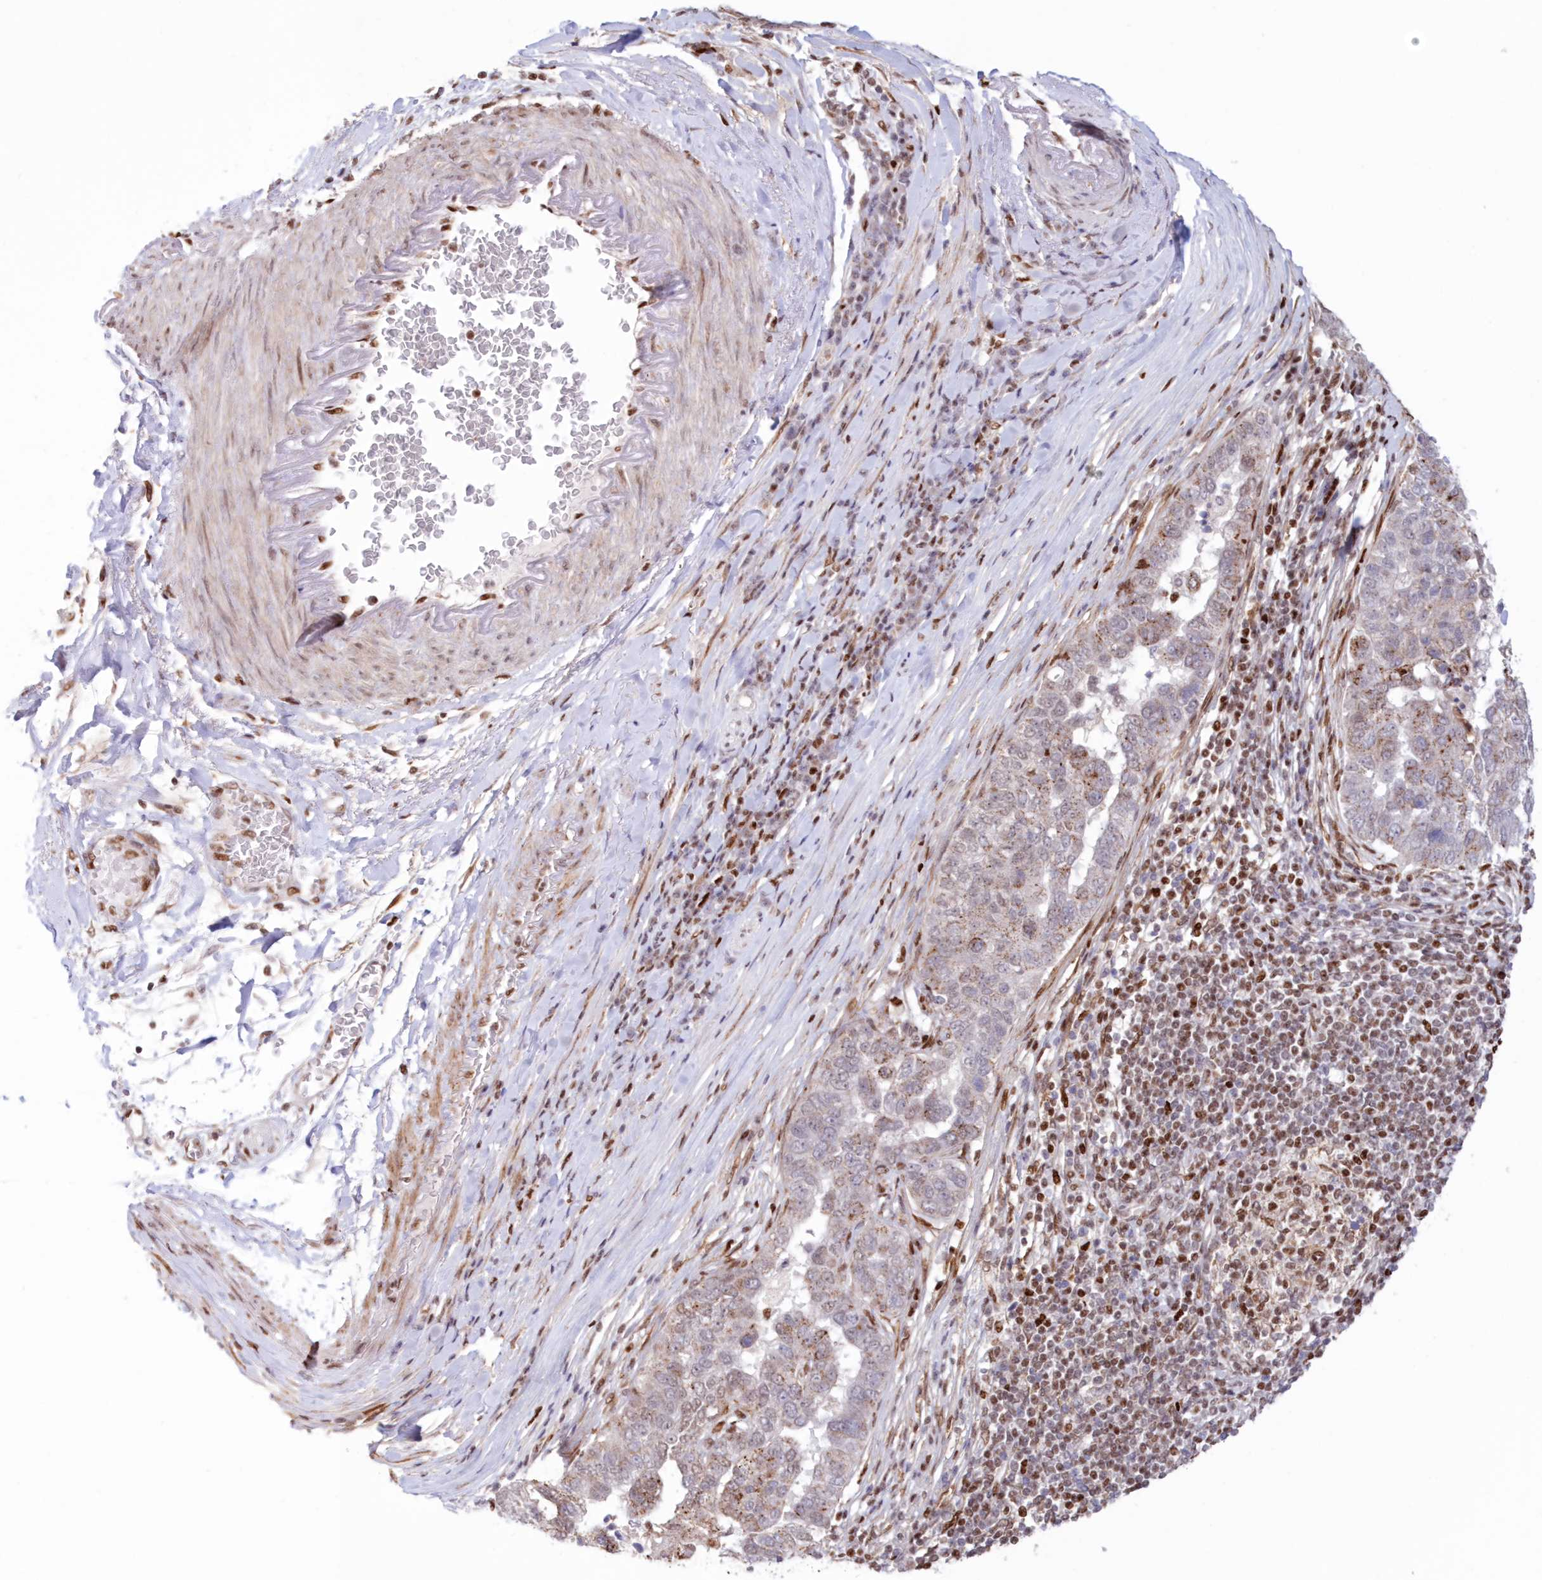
{"staining": {"intensity": "weak", "quantity": "25%-75%", "location": "cytoplasmic/membranous"}, "tissue": "pancreatic cancer", "cell_type": "Tumor cells", "image_type": "cancer", "snomed": [{"axis": "morphology", "description": "Adenocarcinoma, NOS"}, {"axis": "topography", "description": "Pancreas"}], "caption": "Immunohistochemical staining of pancreatic adenocarcinoma reveals weak cytoplasmic/membranous protein staining in about 25%-75% of tumor cells.", "gene": "POLR2B", "patient": {"sex": "female", "age": 61}}